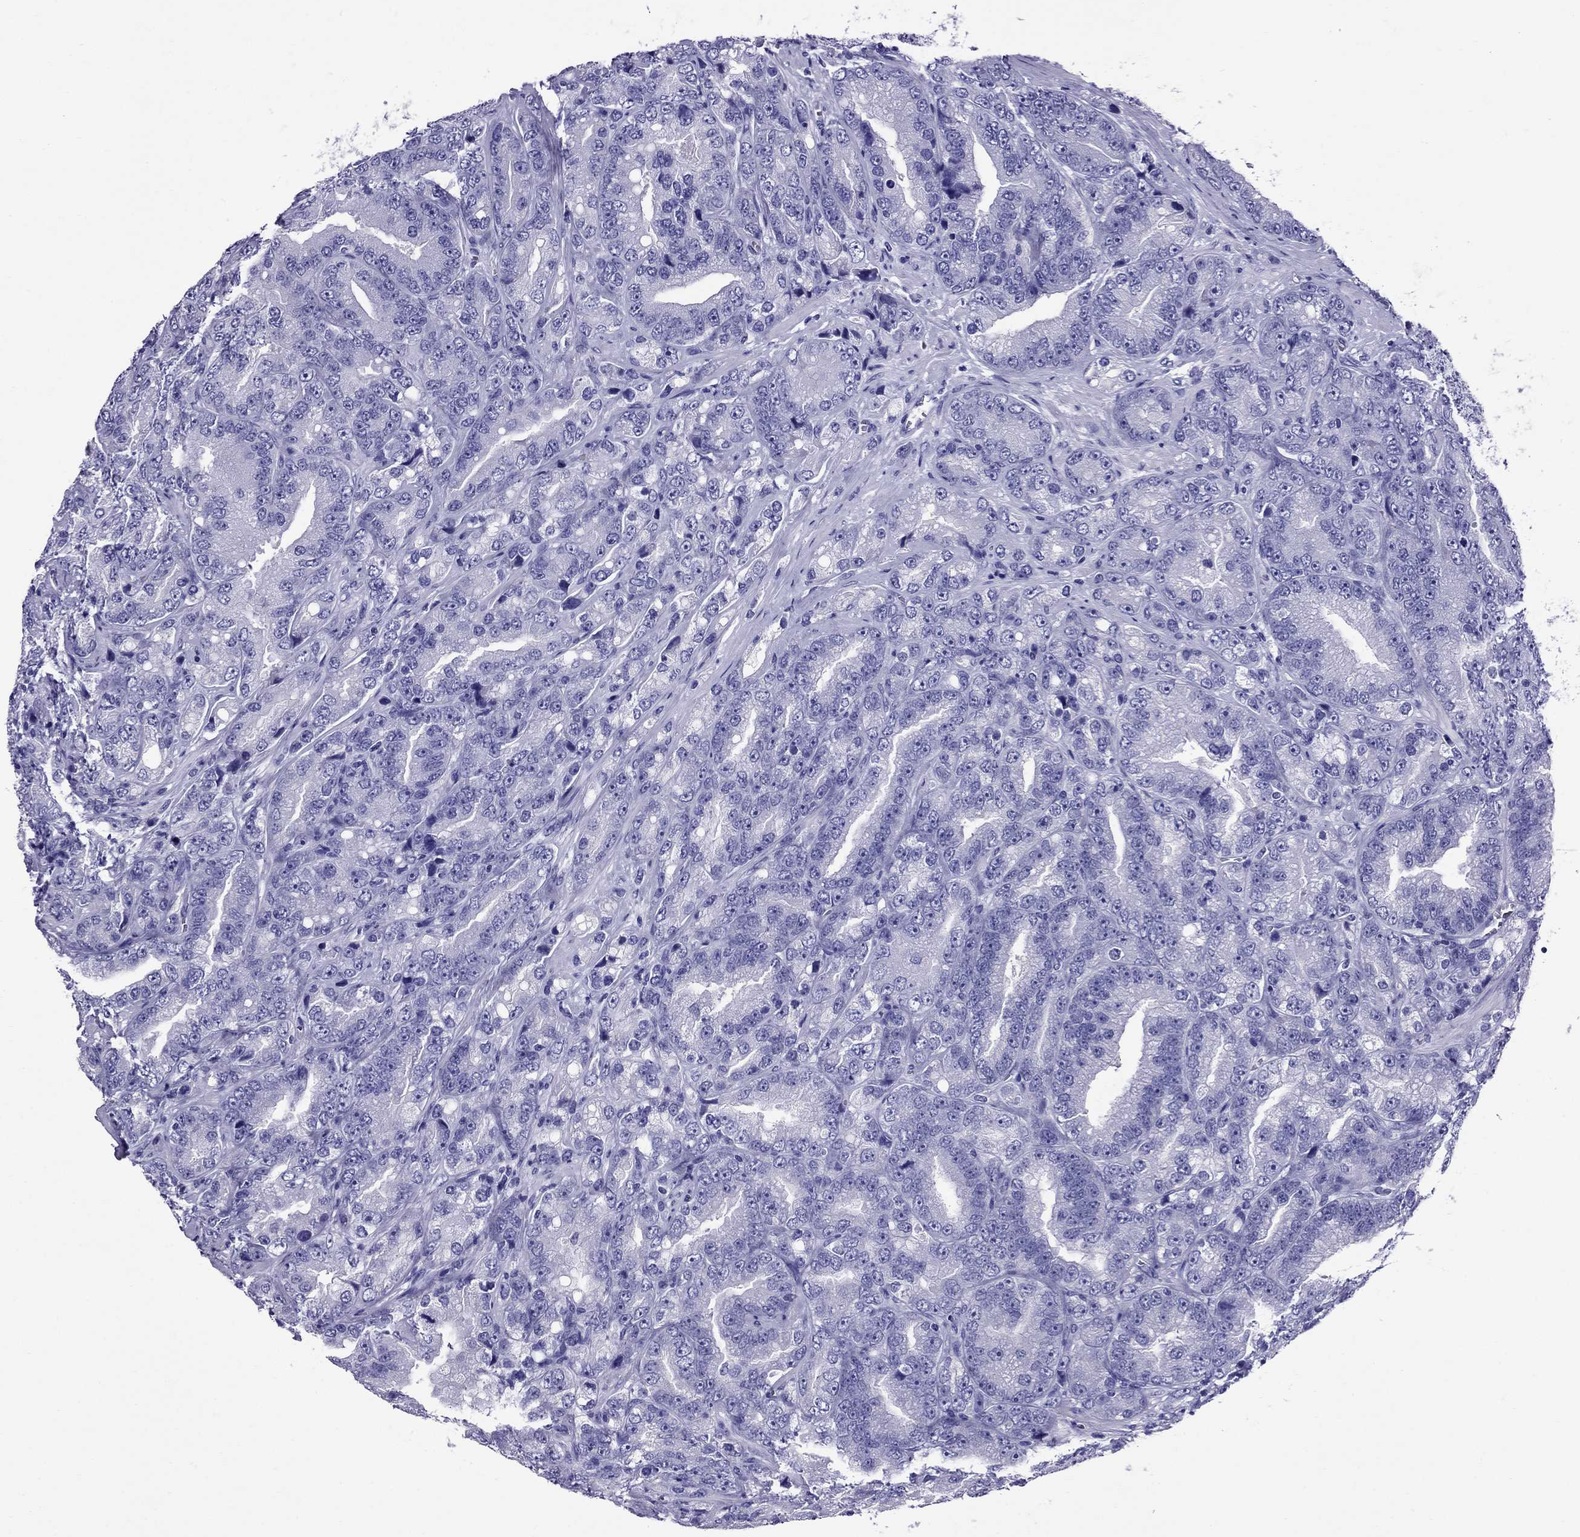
{"staining": {"intensity": "negative", "quantity": "none", "location": "none"}, "tissue": "prostate cancer", "cell_type": "Tumor cells", "image_type": "cancer", "snomed": [{"axis": "morphology", "description": "Adenocarcinoma, NOS"}, {"axis": "topography", "description": "Prostate"}], "caption": "Photomicrograph shows no protein expression in tumor cells of prostate cancer (adenocarcinoma) tissue. Nuclei are stained in blue.", "gene": "AVPR1B", "patient": {"sex": "male", "age": 63}}